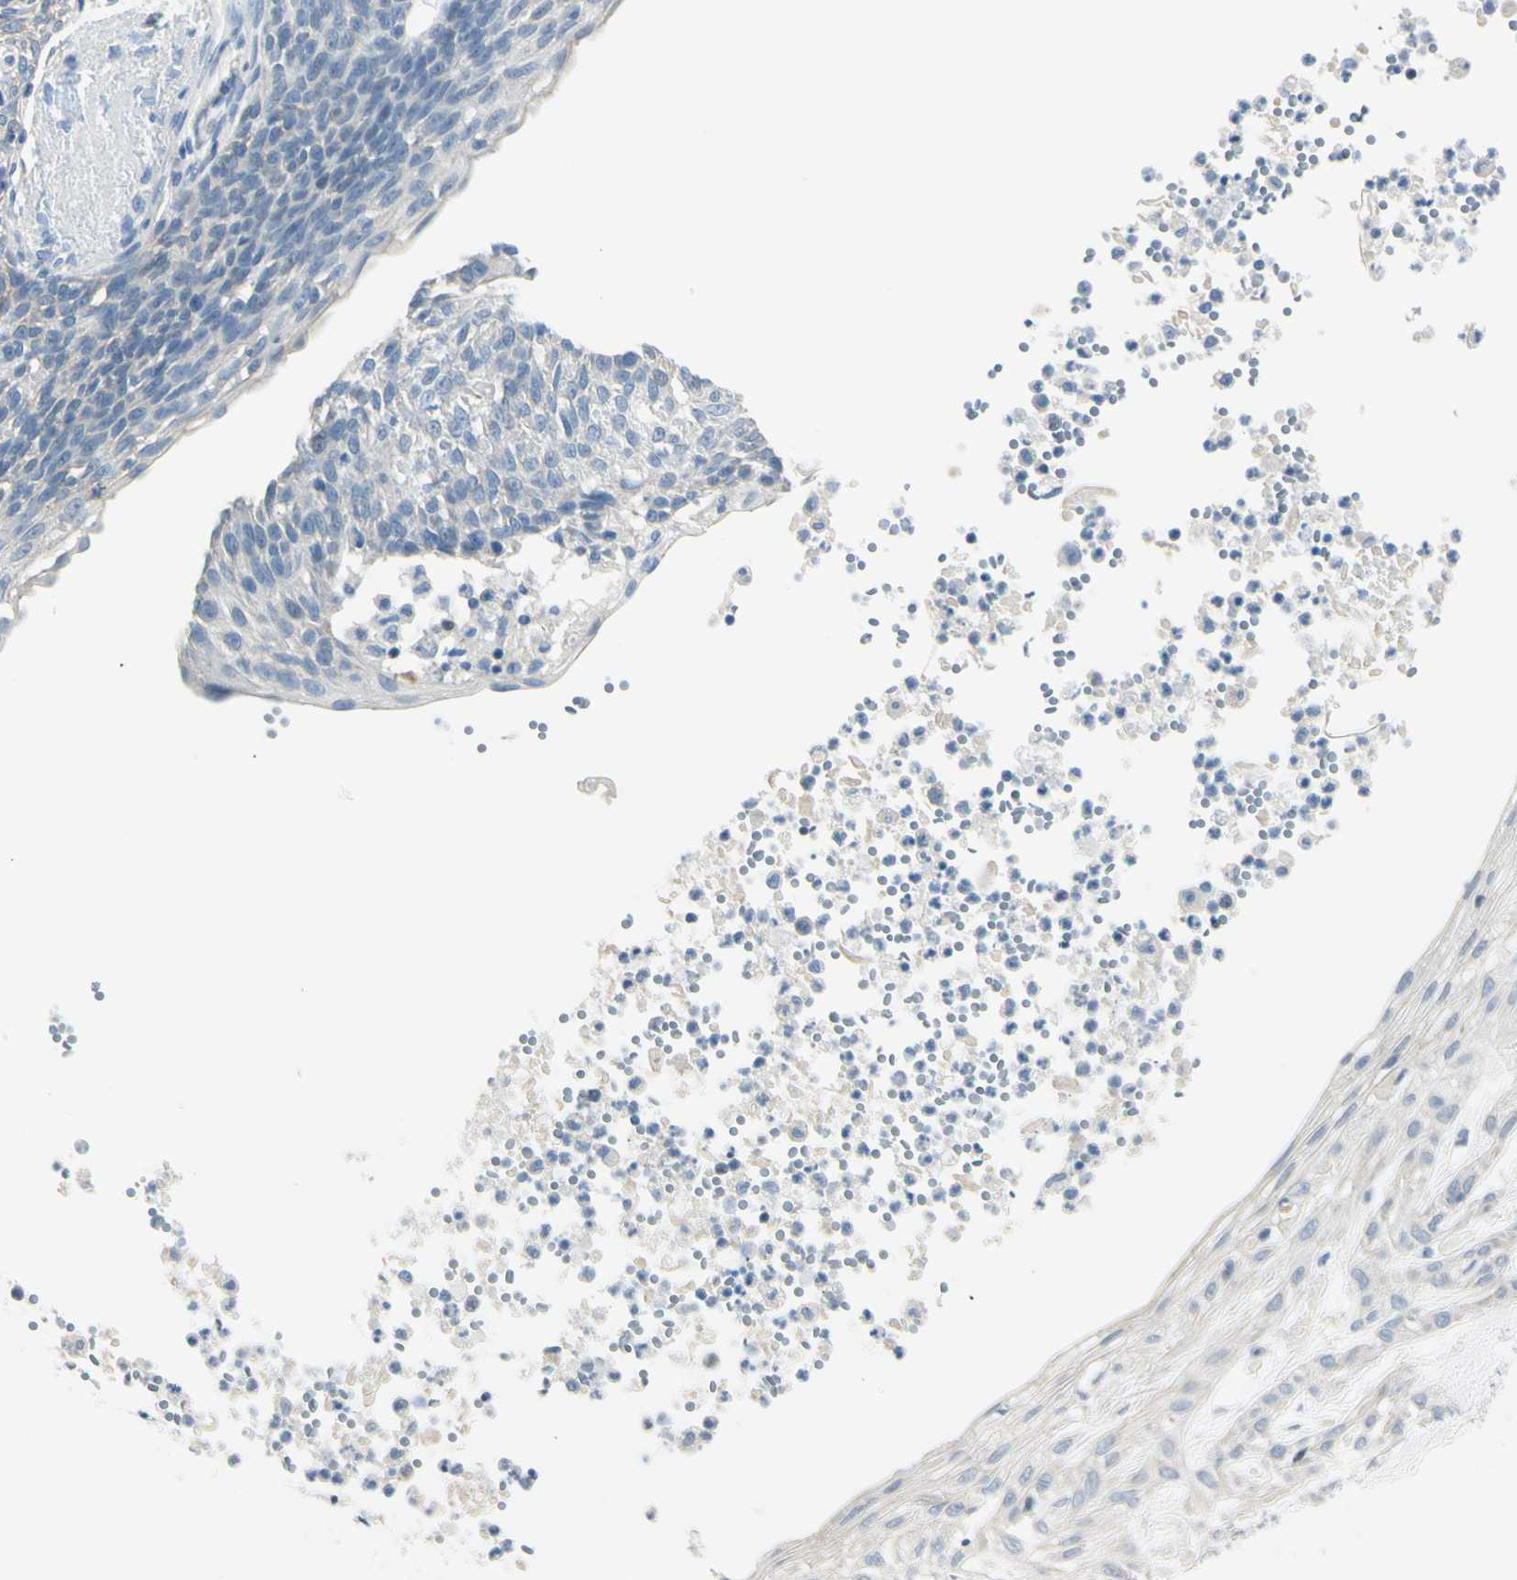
{"staining": {"intensity": "weak", "quantity": "<25%", "location": "cytoplasmic/membranous"}, "tissue": "skin cancer", "cell_type": "Tumor cells", "image_type": "cancer", "snomed": [{"axis": "morphology", "description": "Normal tissue, NOS"}, {"axis": "morphology", "description": "Basal cell carcinoma"}, {"axis": "topography", "description": "Skin"}], "caption": "The photomicrograph exhibits no staining of tumor cells in skin cancer.", "gene": "ASB9", "patient": {"sex": "male", "age": 87}}